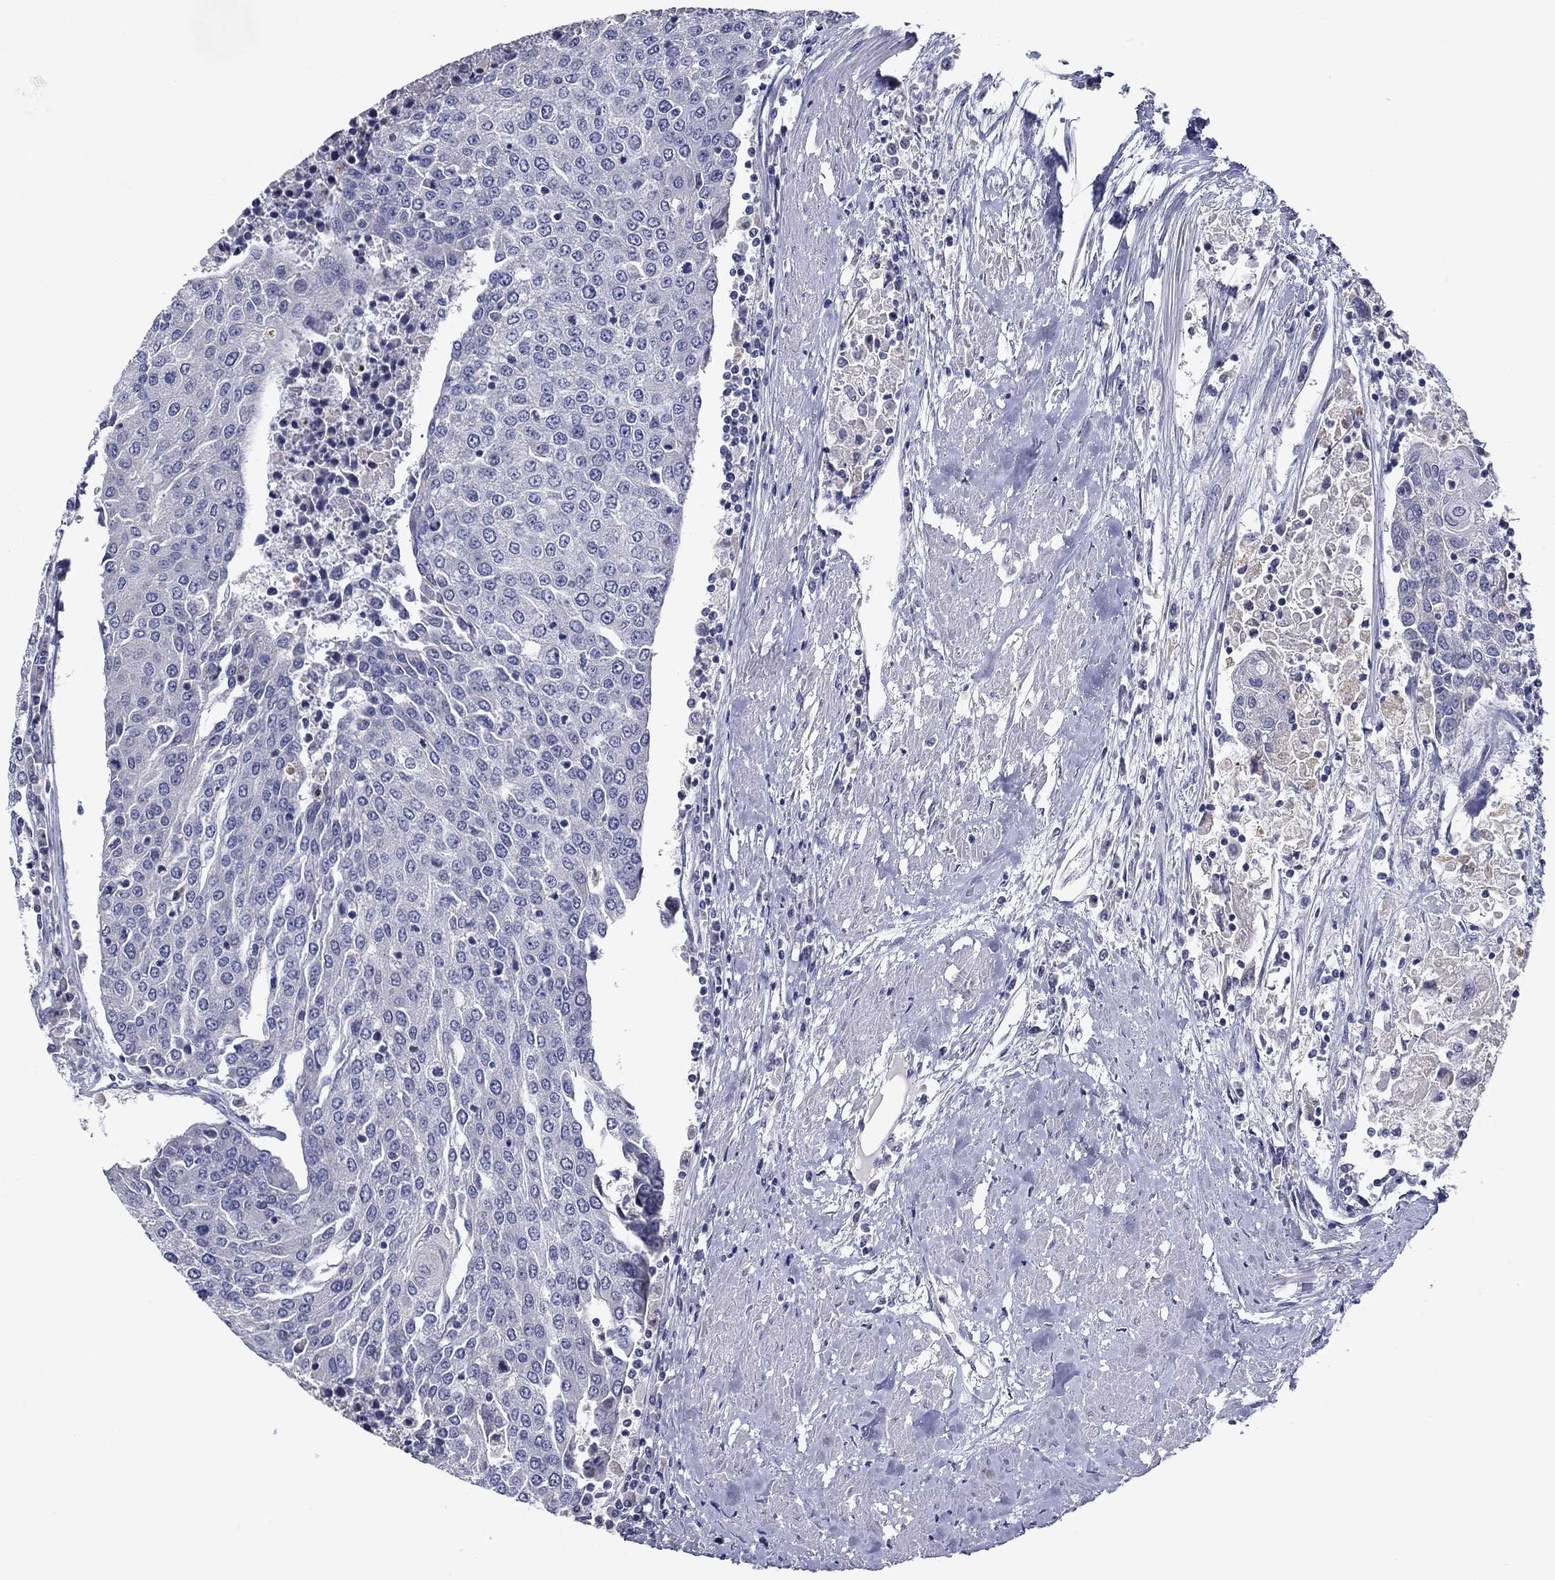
{"staining": {"intensity": "negative", "quantity": "none", "location": "none"}, "tissue": "urothelial cancer", "cell_type": "Tumor cells", "image_type": "cancer", "snomed": [{"axis": "morphology", "description": "Urothelial carcinoma, High grade"}, {"axis": "topography", "description": "Urinary bladder"}], "caption": "The histopathology image displays no staining of tumor cells in high-grade urothelial carcinoma. (Brightfield microscopy of DAB (3,3'-diaminobenzidine) IHC at high magnification).", "gene": "SPATA7", "patient": {"sex": "female", "age": 85}}